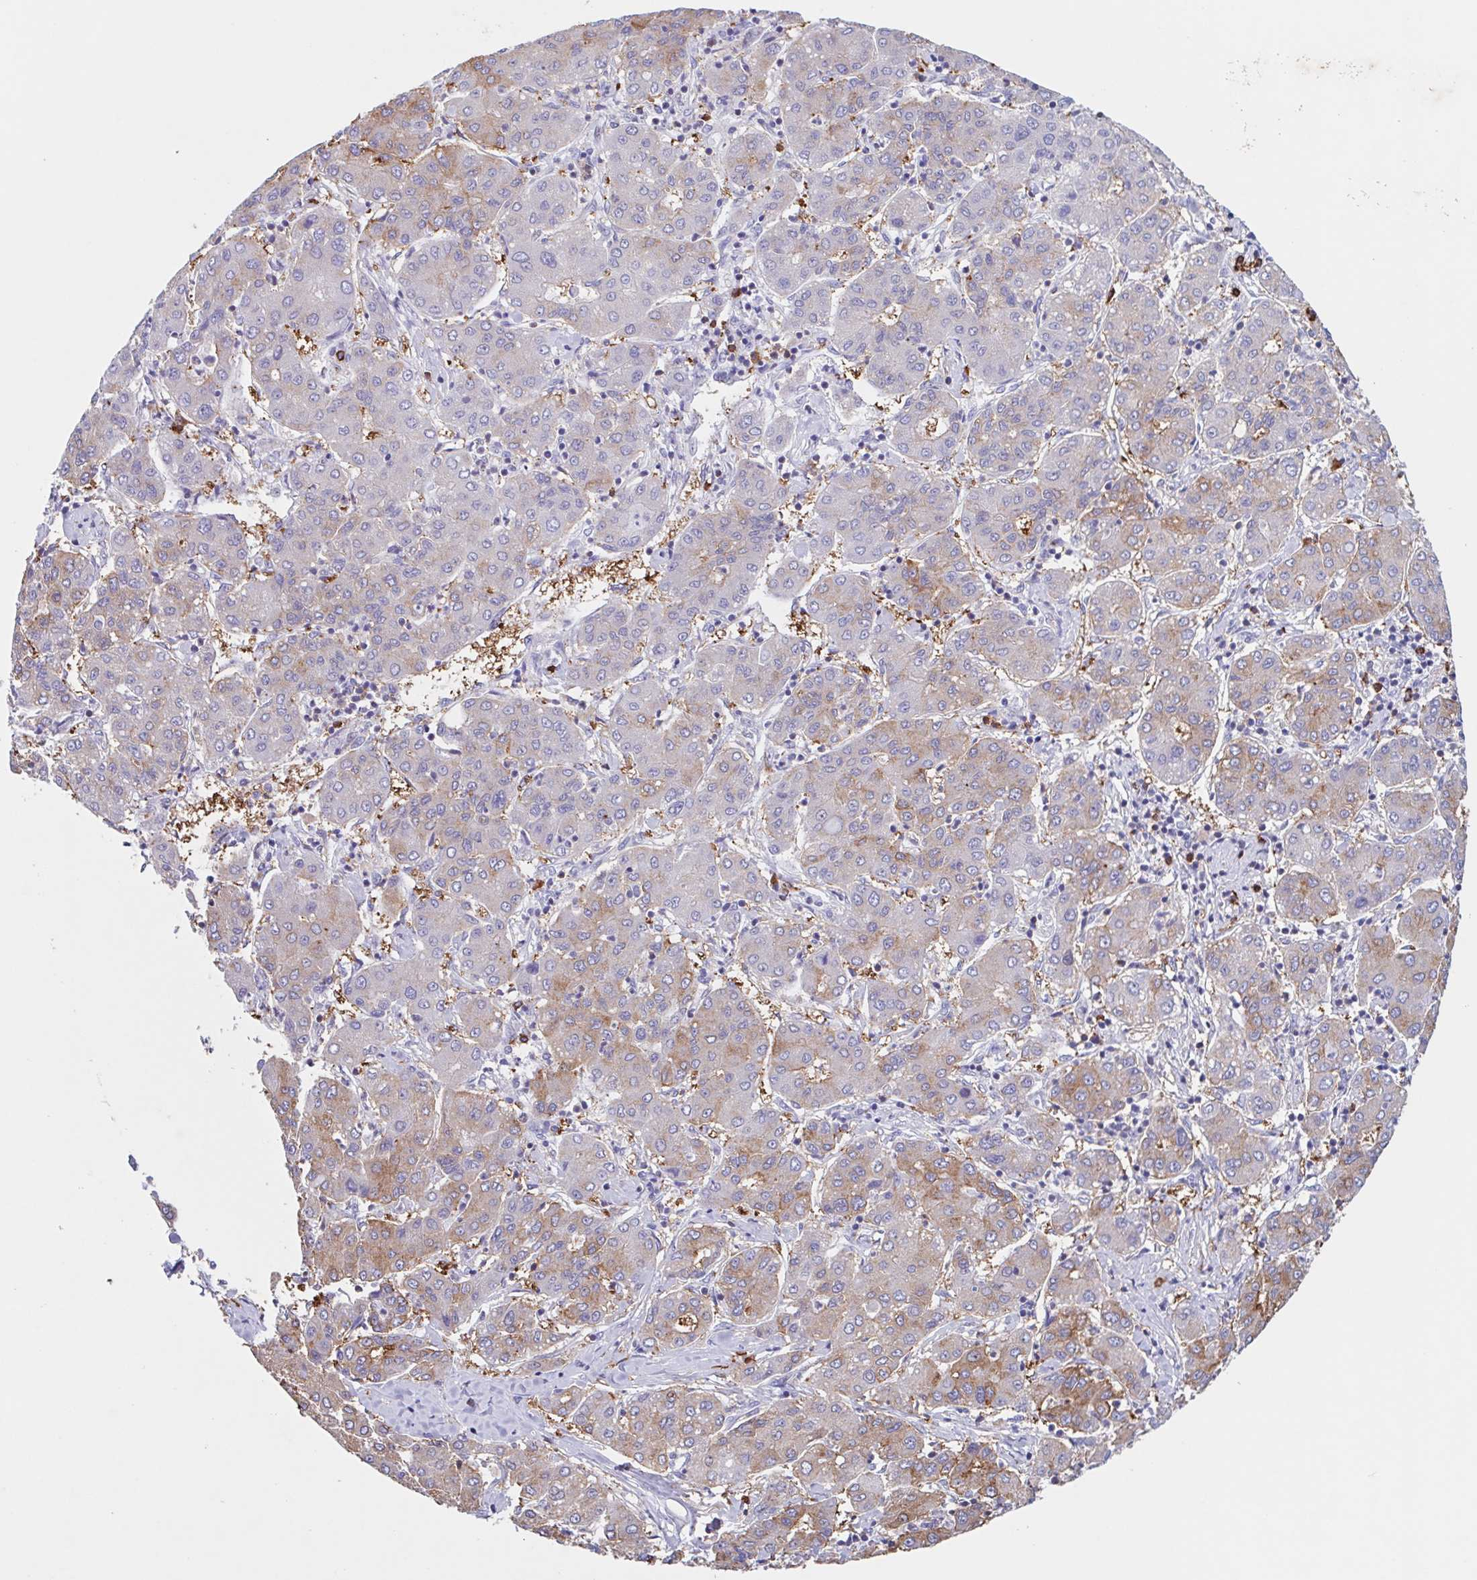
{"staining": {"intensity": "weak", "quantity": "25%-75%", "location": "cytoplasmic/membranous"}, "tissue": "liver cancer", "cell_type": "Tumor cells", "image_type": "cancer", "snomed": [{"axis": "morphology", "description": "Carcinoma, Hepatocellular, NOS"}, {"axis": "topography", "description": "Liver"}], "caption": "A photomicrograph of liver hepatocellular carcinoma stained for a protein shows weak cytoplasmic/membranous brown staining in tumor cells.", "gene": "TPD52", "patient": {"sex": "male", "age": 65}}